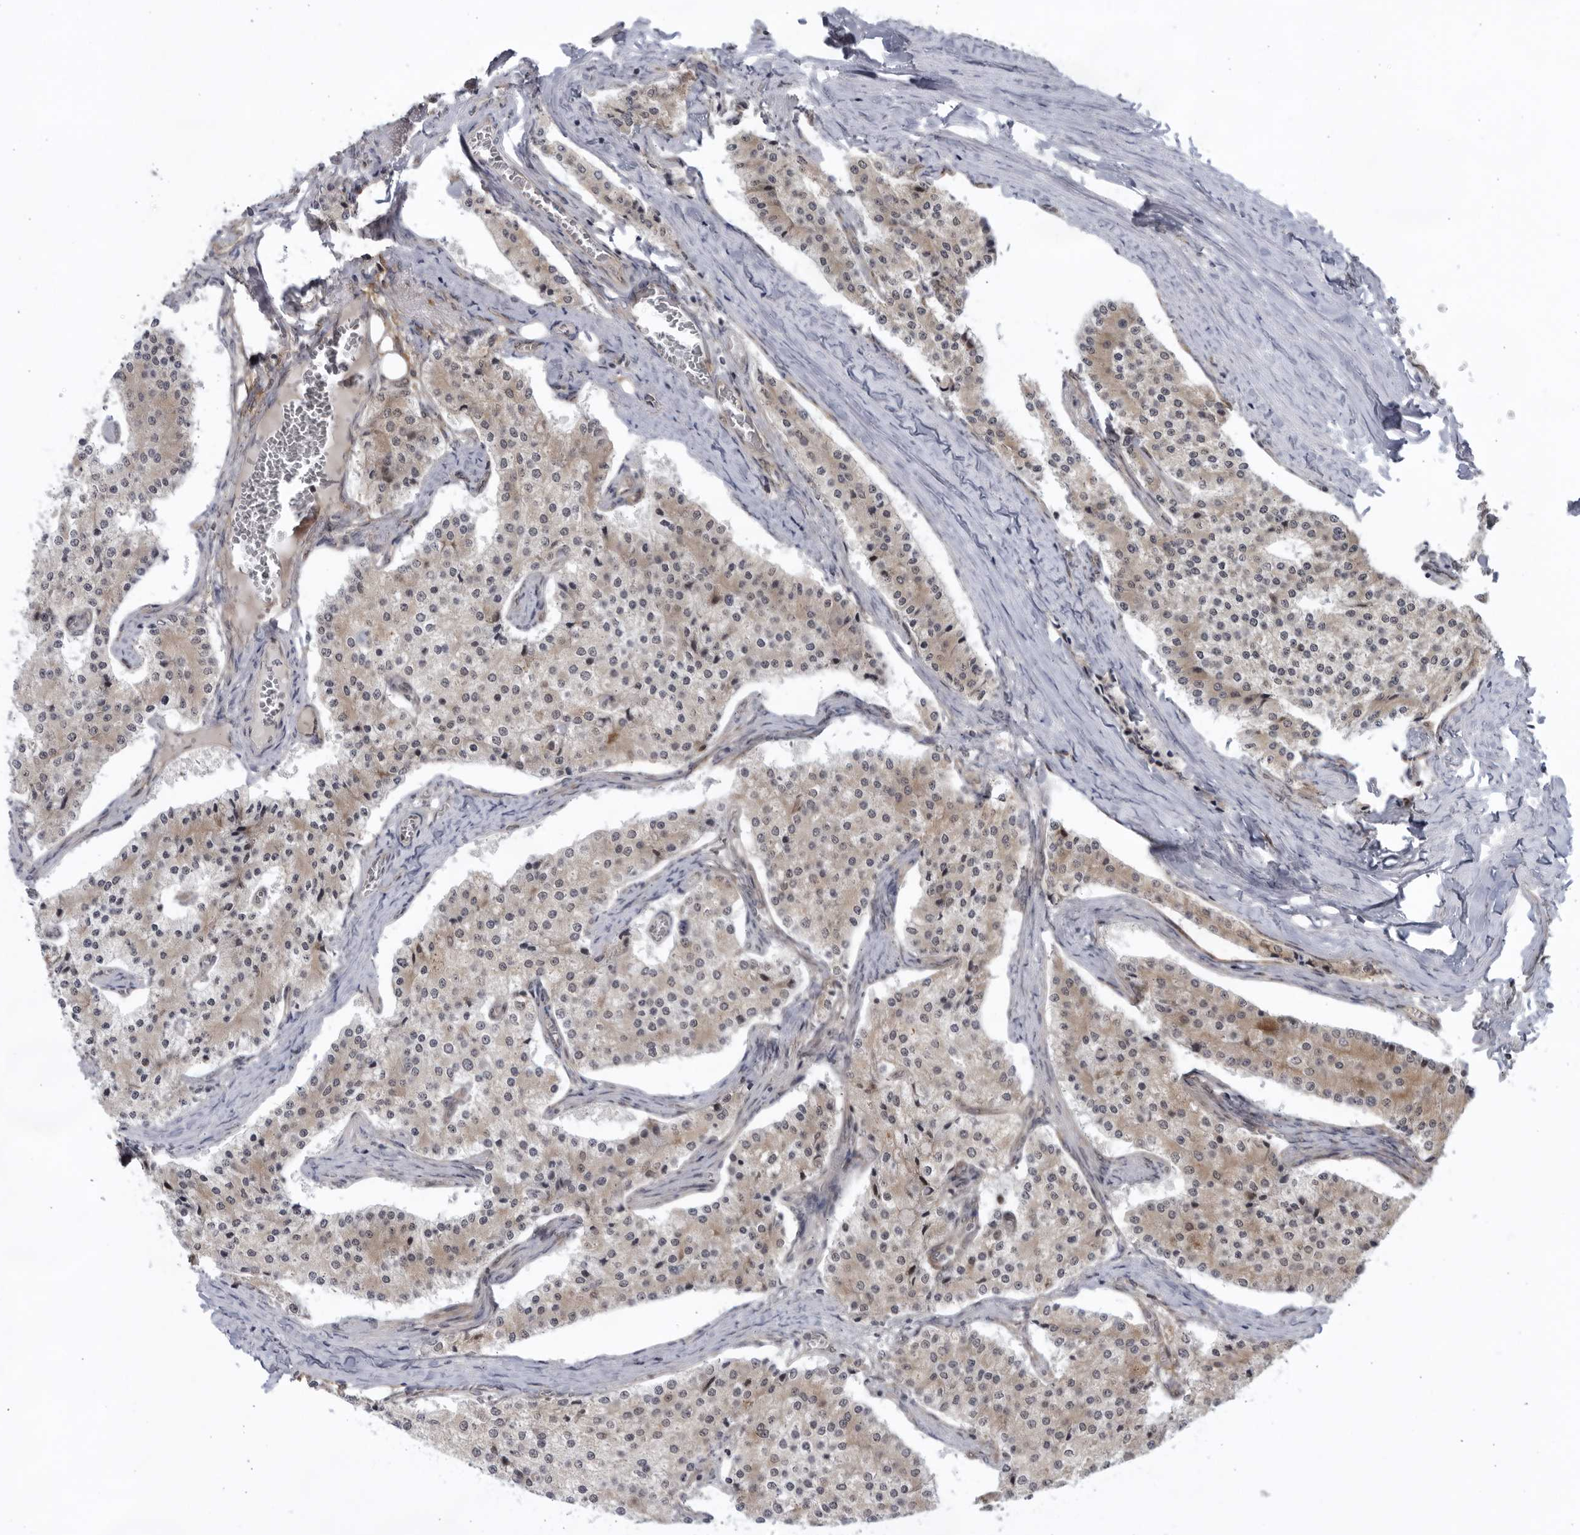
{"staining": {"intensity": "weak", "quantity": "25%-75%", "location": "cytoplasmic/membranous"}, "tissue": "carcinoid", "cell_type": "Tumor cells", "image_type": "cancer", "snomed": [{"axis": "morphology", "description": "Carcinoid, malignant, NOS"}, {"axis": "topography", "description": "Colon"}], "caption": "IHC (DAB (3,3'-diaminobenzidine)) staining of carcinoid (malignant) shows weak cytoplasmic/membranous protein positivity in approximately 25%-75% of tumor cells.", "gene": "ITGB3BP", "patient": {"sex": "female", "age": 52}}